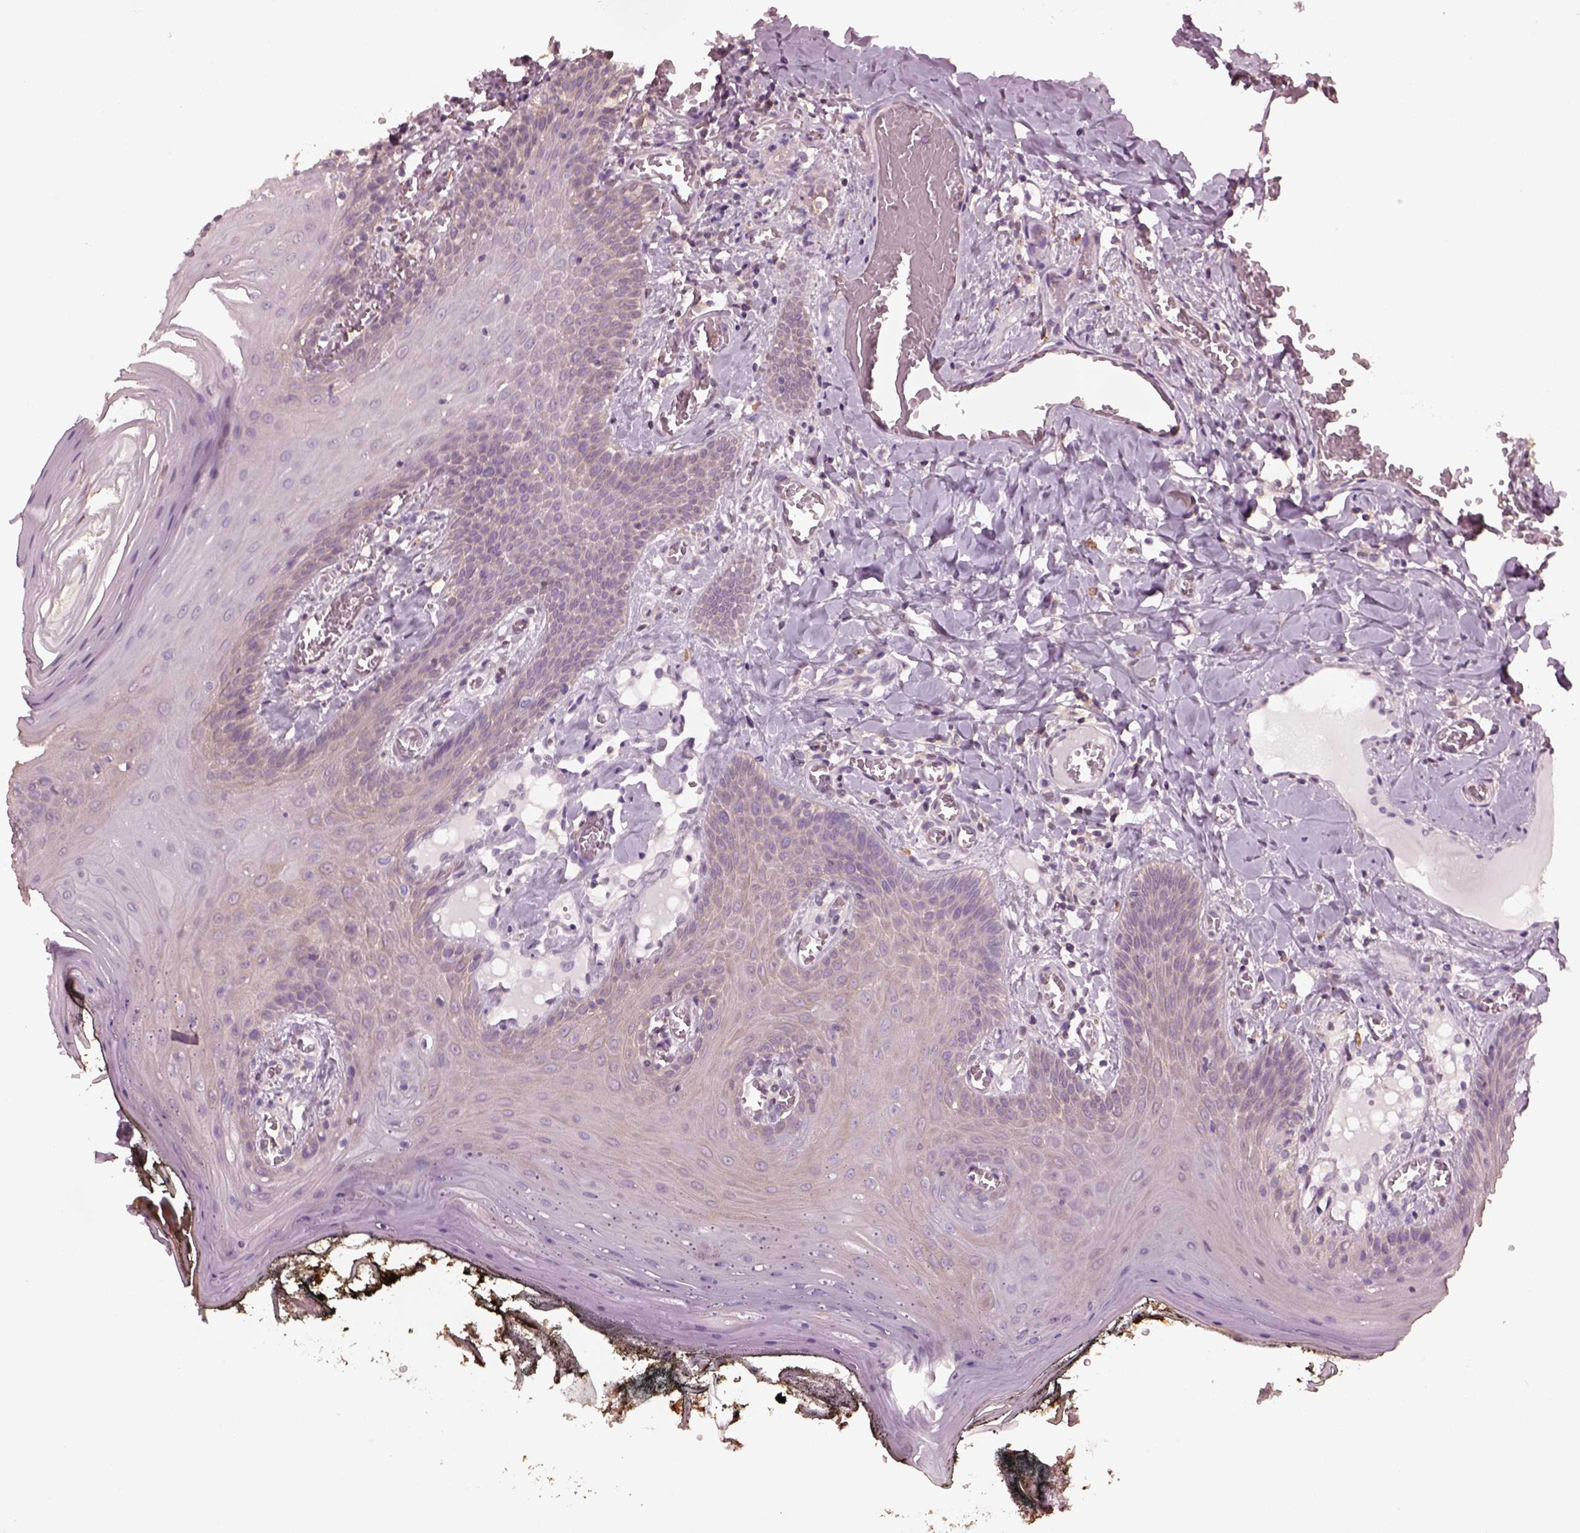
{"staining": {"intensity": "negative", "quantity": "none", "location": "none"}, "tissue": "oral mucosa", "cell_type": "Squamous epithelial cells", "image_type": "normal", "snomed": [{"axis": "morphology", "description": "Normal tissue, NOS"}, {"axis": "topography", "description": "Oral tissue"}], "caption": "Squamous epithelial cells show no significant expression in benign oral mucosa.", "gene": "SRI", "patient": {"sex": "male", "age": 9}}